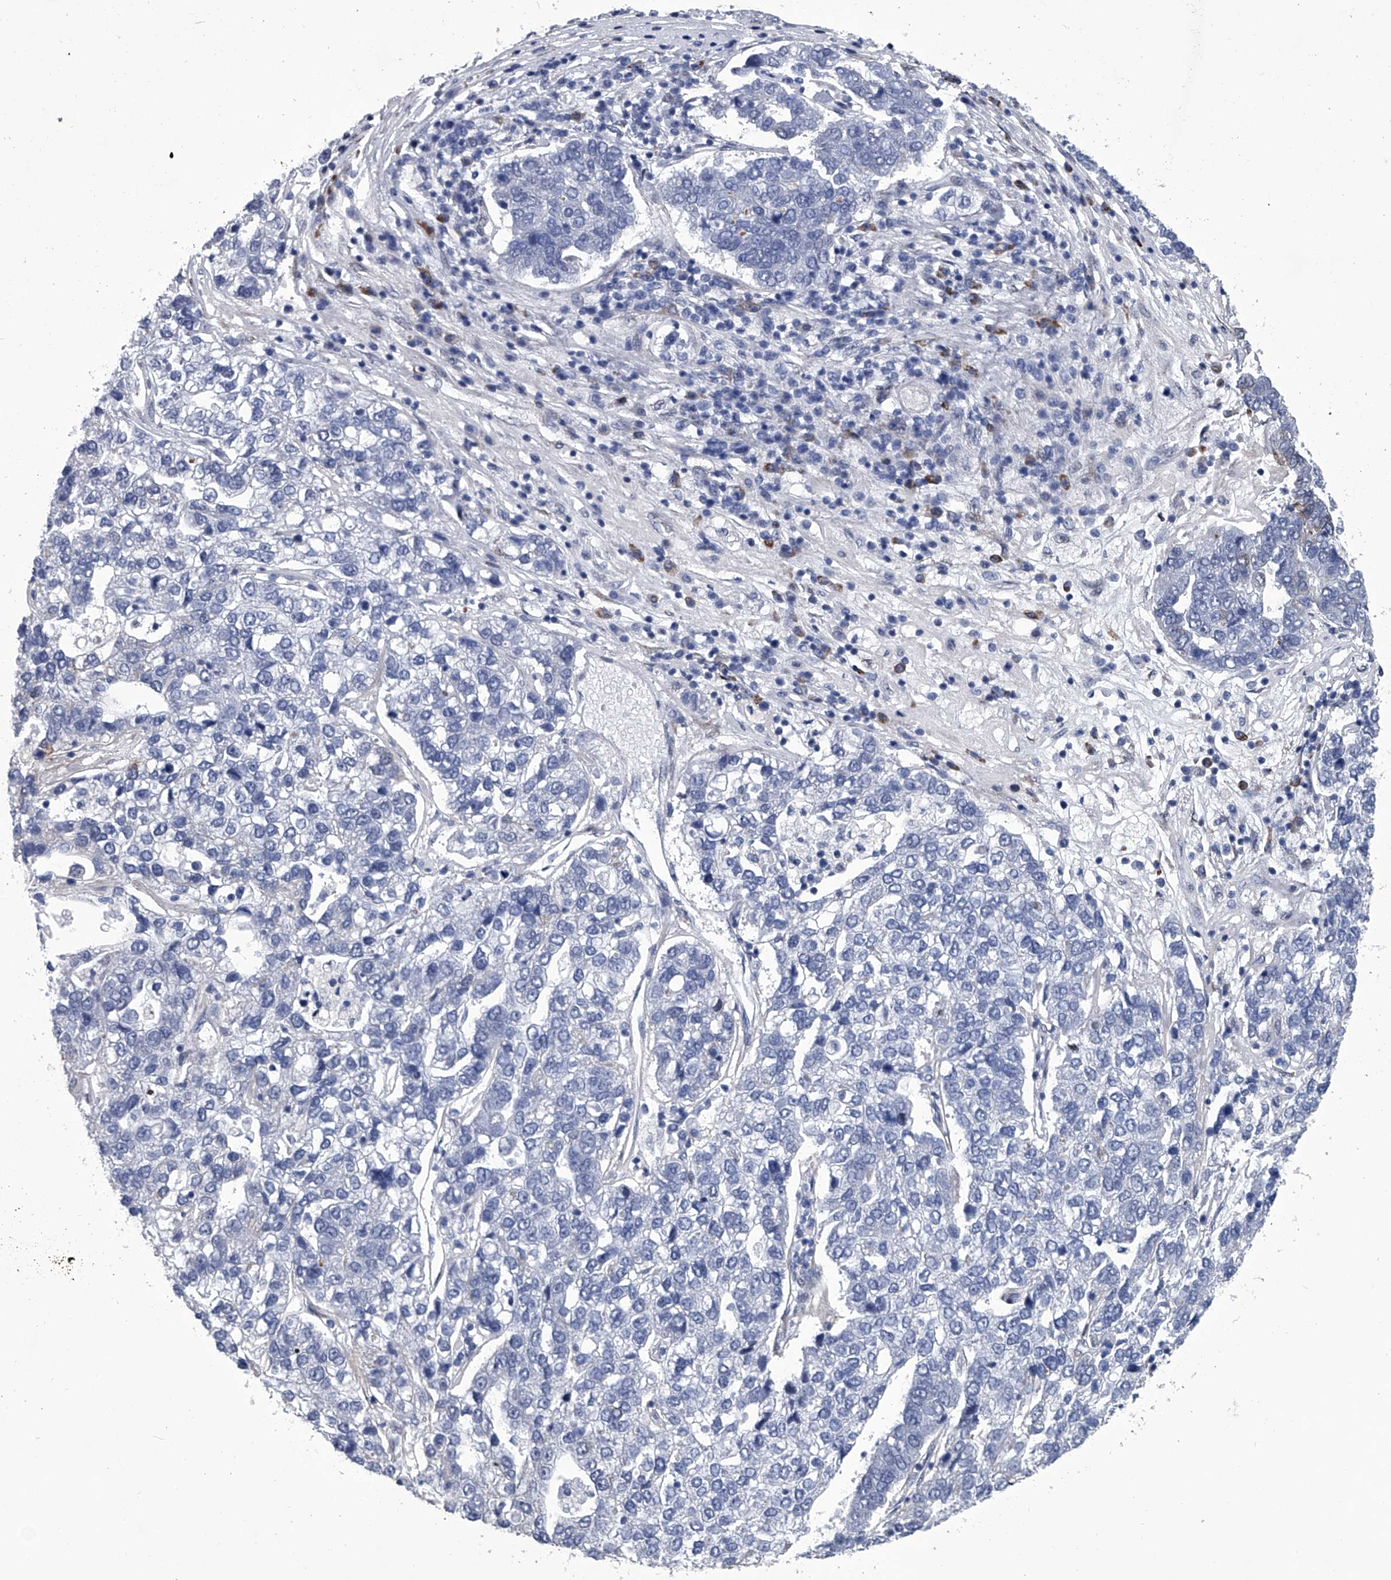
{"staining": {"intensity": "negative", "quantity": "none", "location": "none"}, "tissue": "pancreatic cancer", "cell_type": "Tumor cells", "image_type": "cancer", "snomed": [{"axis": "morphology", "description": "Adenocarcinoma, NOS"}, {"axis": "topography", "description": "Pancreas"}], "caption": "This is a histopathology image of IHC staining of adenocarcinoma (pancreatic), which shows no expression in tumor cells.", "gene": "PPP2R5D", "patient": {"sex": "female", "age": 61}}